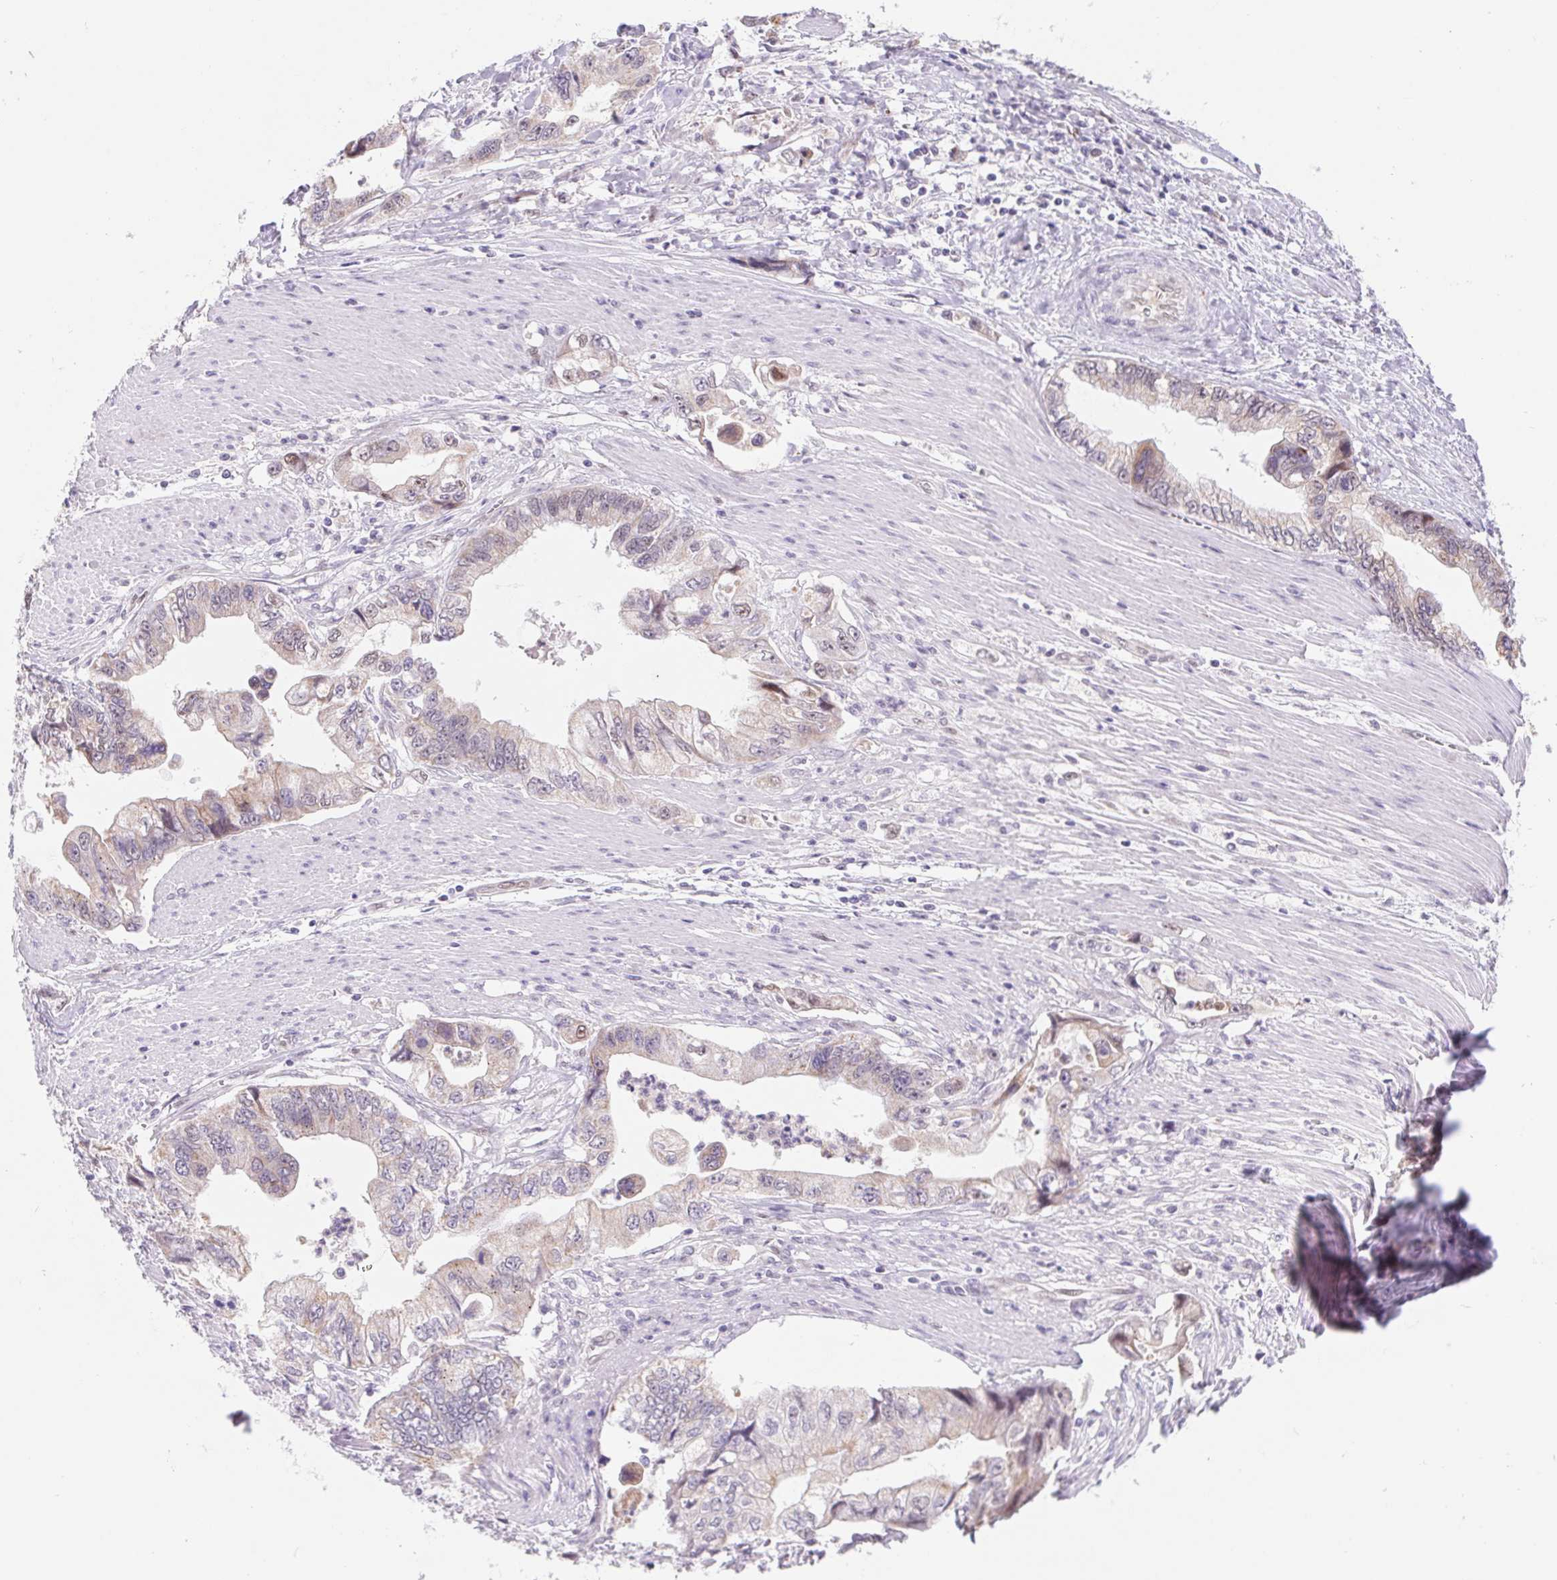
{"staining": {"intensity": "negative", "quantity": "none", "location": "none"}, "tissue": "stomach cancer", "cell_type": "Tumor cells", "image_type": "cancer", "snomed": [{"axis": "morphology", "description": "Adenocarcinoma, NOS"}, {"axis": "topography", "description": "Pancreas"}, {"axis": "topography", "description": "Stomach, upper"}], "caption": "Immunohistochemistry of stomach adenocarcinoma displays no expression in tumor cells.", "gene": "DPPA5", "patient": {"sex": "male", "age": 77}}